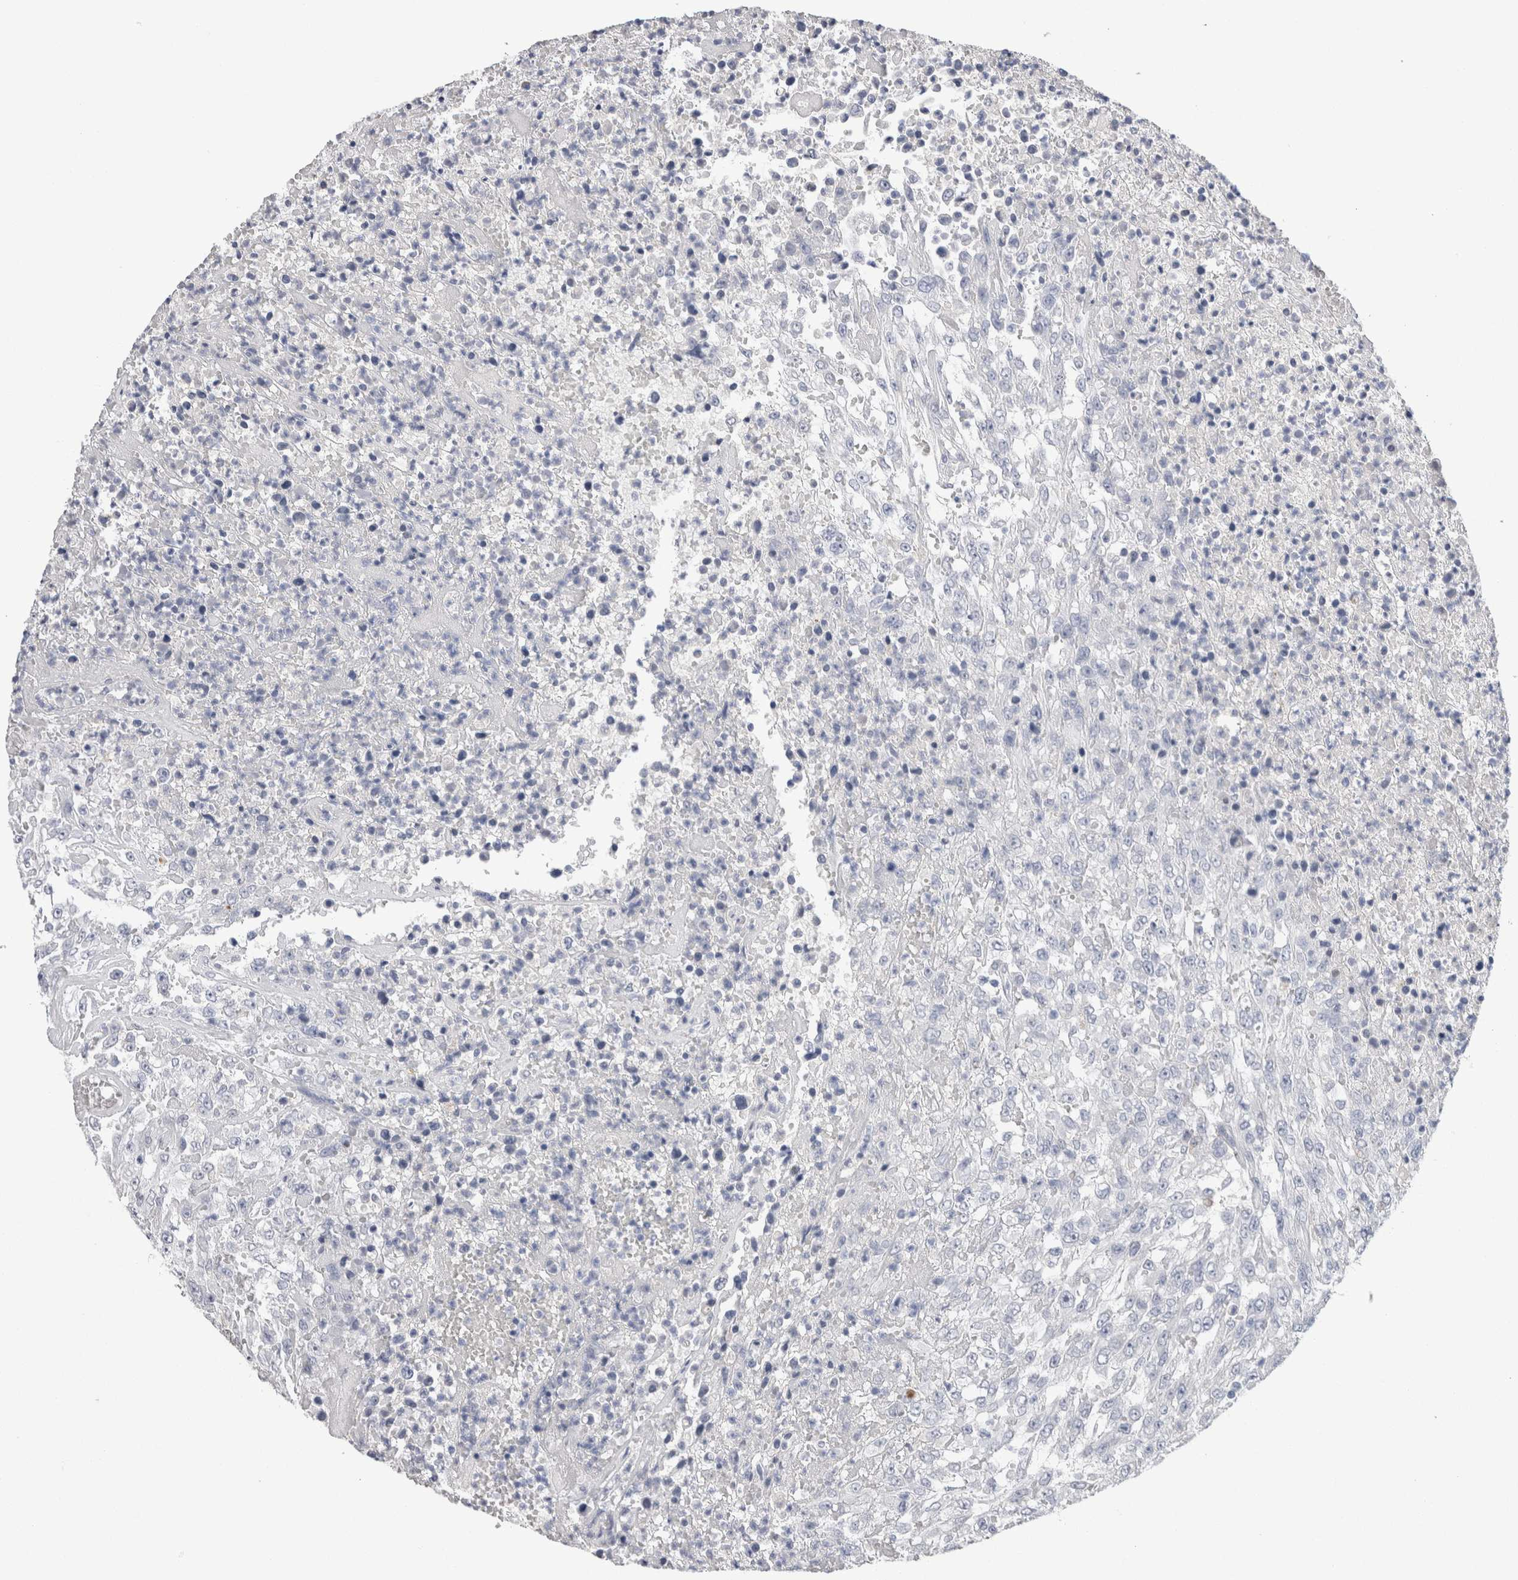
{"staining": {"intensity": "negative", "quantity": "none", "location": "none"}, "tissue": "urothelial cancer", "cell_type": "Tumor cells", "image_type": "cancer", "snomed": [{"axis": "morphology", "description": "Urothelial carcinoma, High grade"}, {"axis": "topography", "description": "Urinary bladder"}], "caption": "An image of urothelial cancer stained for a protein displays no brown staining in tumor cells.", "gene": "FABP4", "patient": {"sex": "male", "age": 46}}